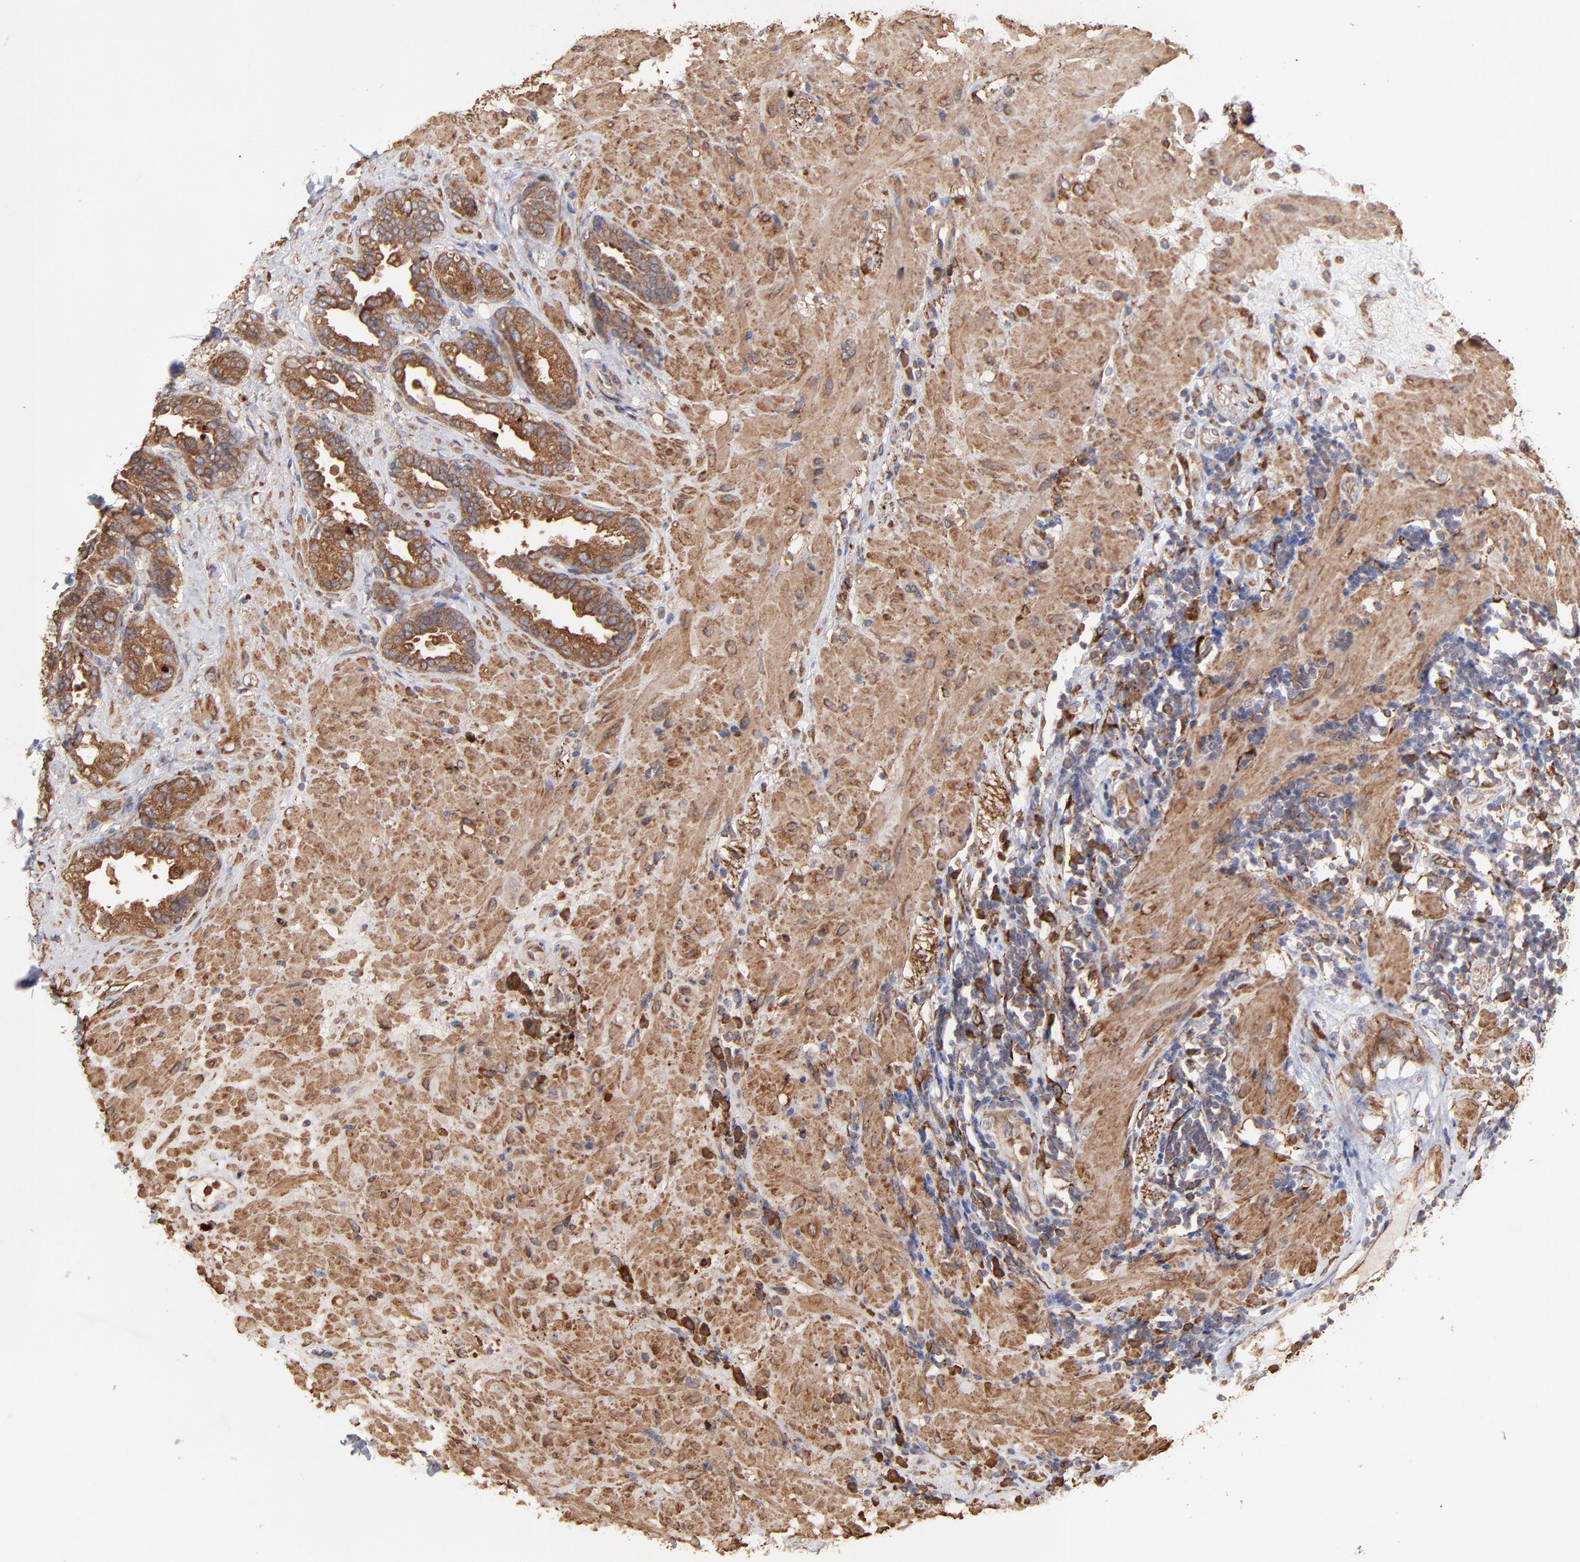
{"staining": {"intensity": "strong", "quantity": ">75%", "location": "cytoplasmic/membranous"}, "tissue": "seminal vesicle", "cell_type": "Glandular cells", "image_type": "normal", "snomed": [{"axis": "morphology", "description": "Normal tissue, NOS"}, {"axis": "topography", "description": "Seminal veicle"}], "caption": "A brown stain highlights strong cytoplasmic/membranous staining of a protein in glandular cells of normal seminal vesicle.", "gene": "PFKM", "patient": {"sex": "male", "age": 61}}